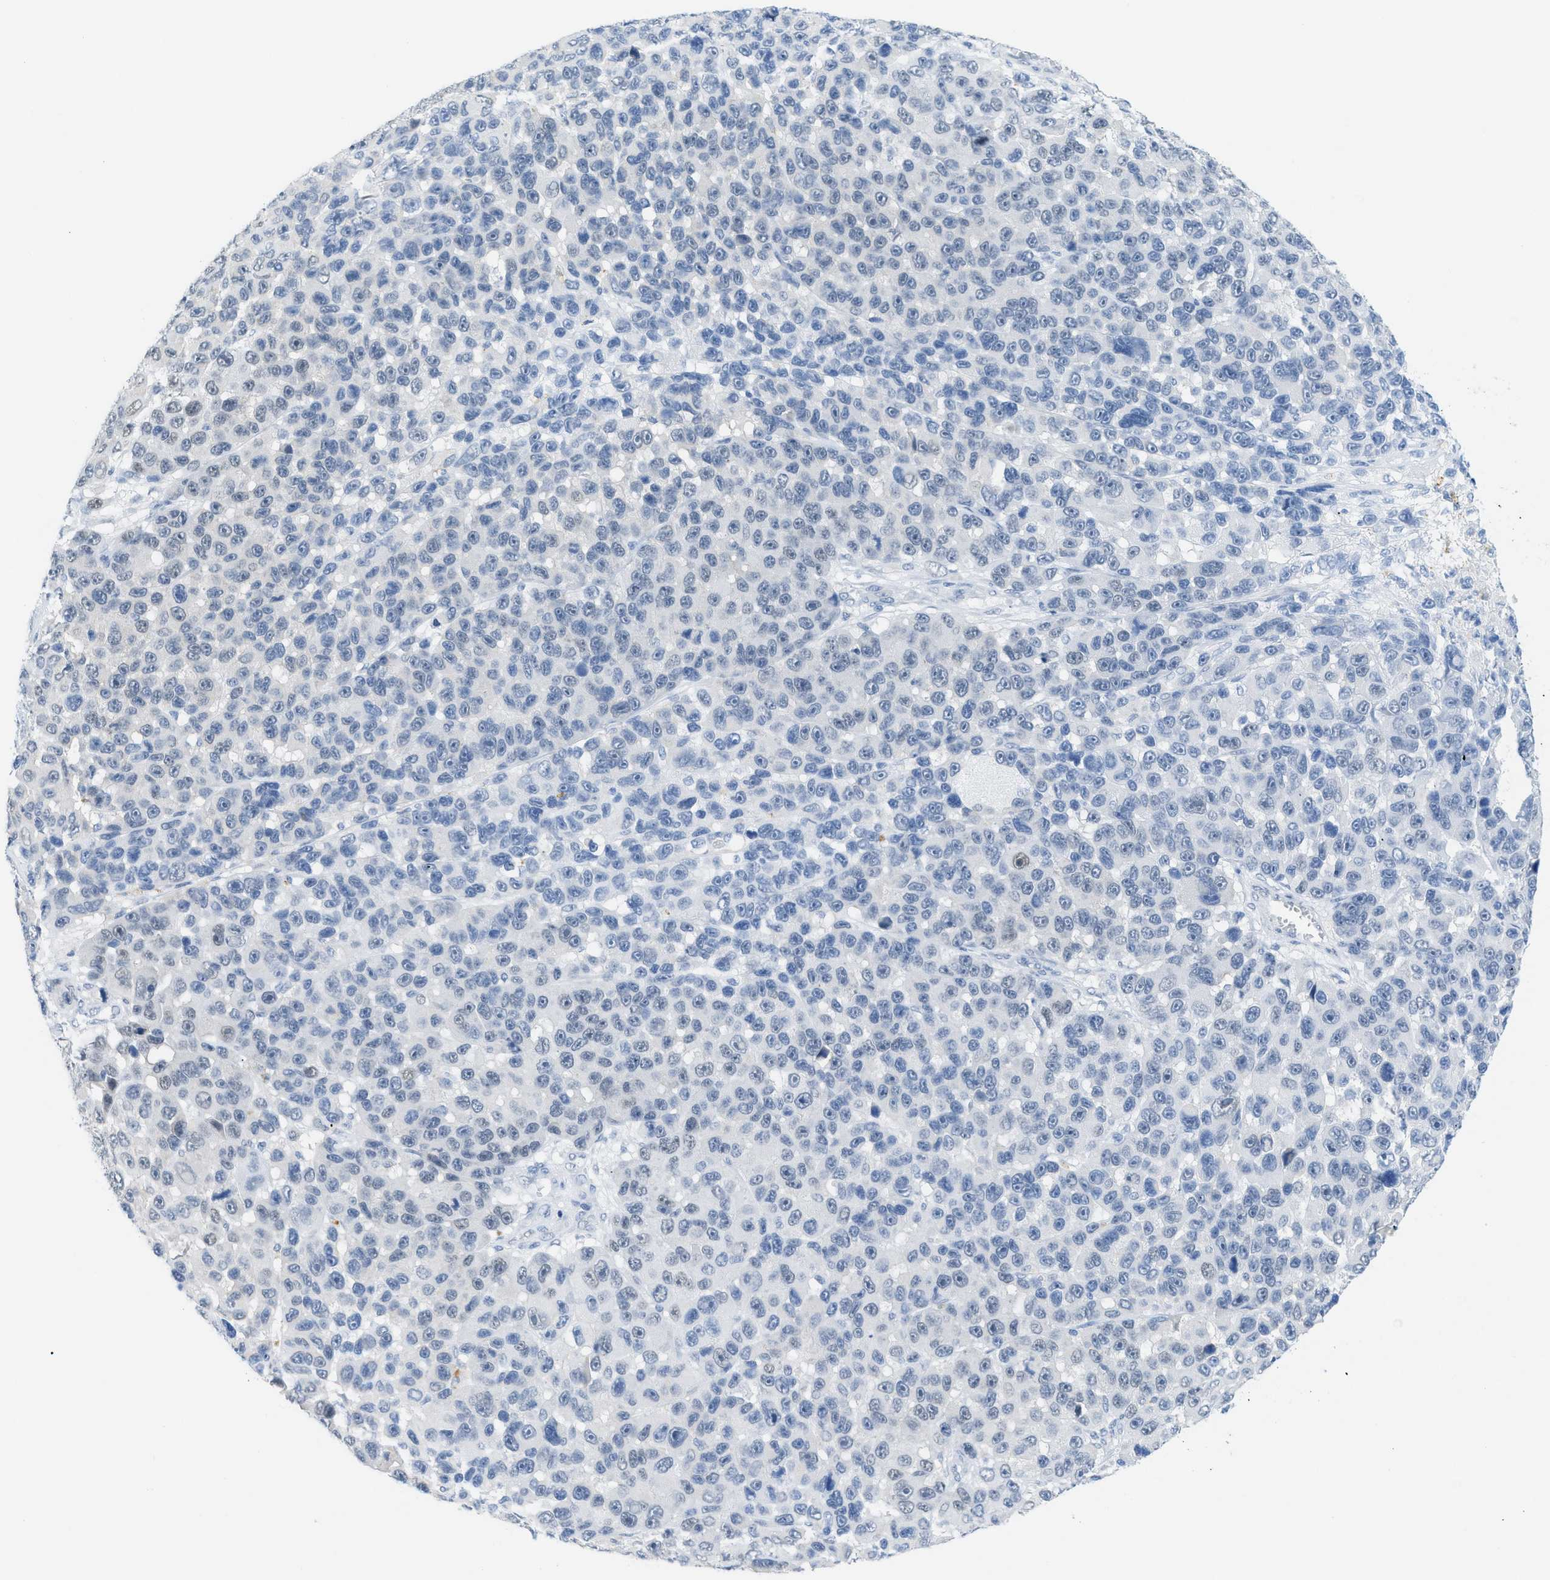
{"staining": {"intensity": "negative", "quantity": "none", "location": "none"}, "tissue": "melanoma", "cell_type": "Tumor cells", "image_type": "cancer", "snomed": [{"axis": "morphology", "description": "Malignant melanoma, NOS"}, {"axis": "topography", "description": "Skin"}], "caption": "Micrograph shows no significant protein expression in tumor cells of melanoma.", "gene": "WDR4", "patient": {"sex": "male", "age": 53}}